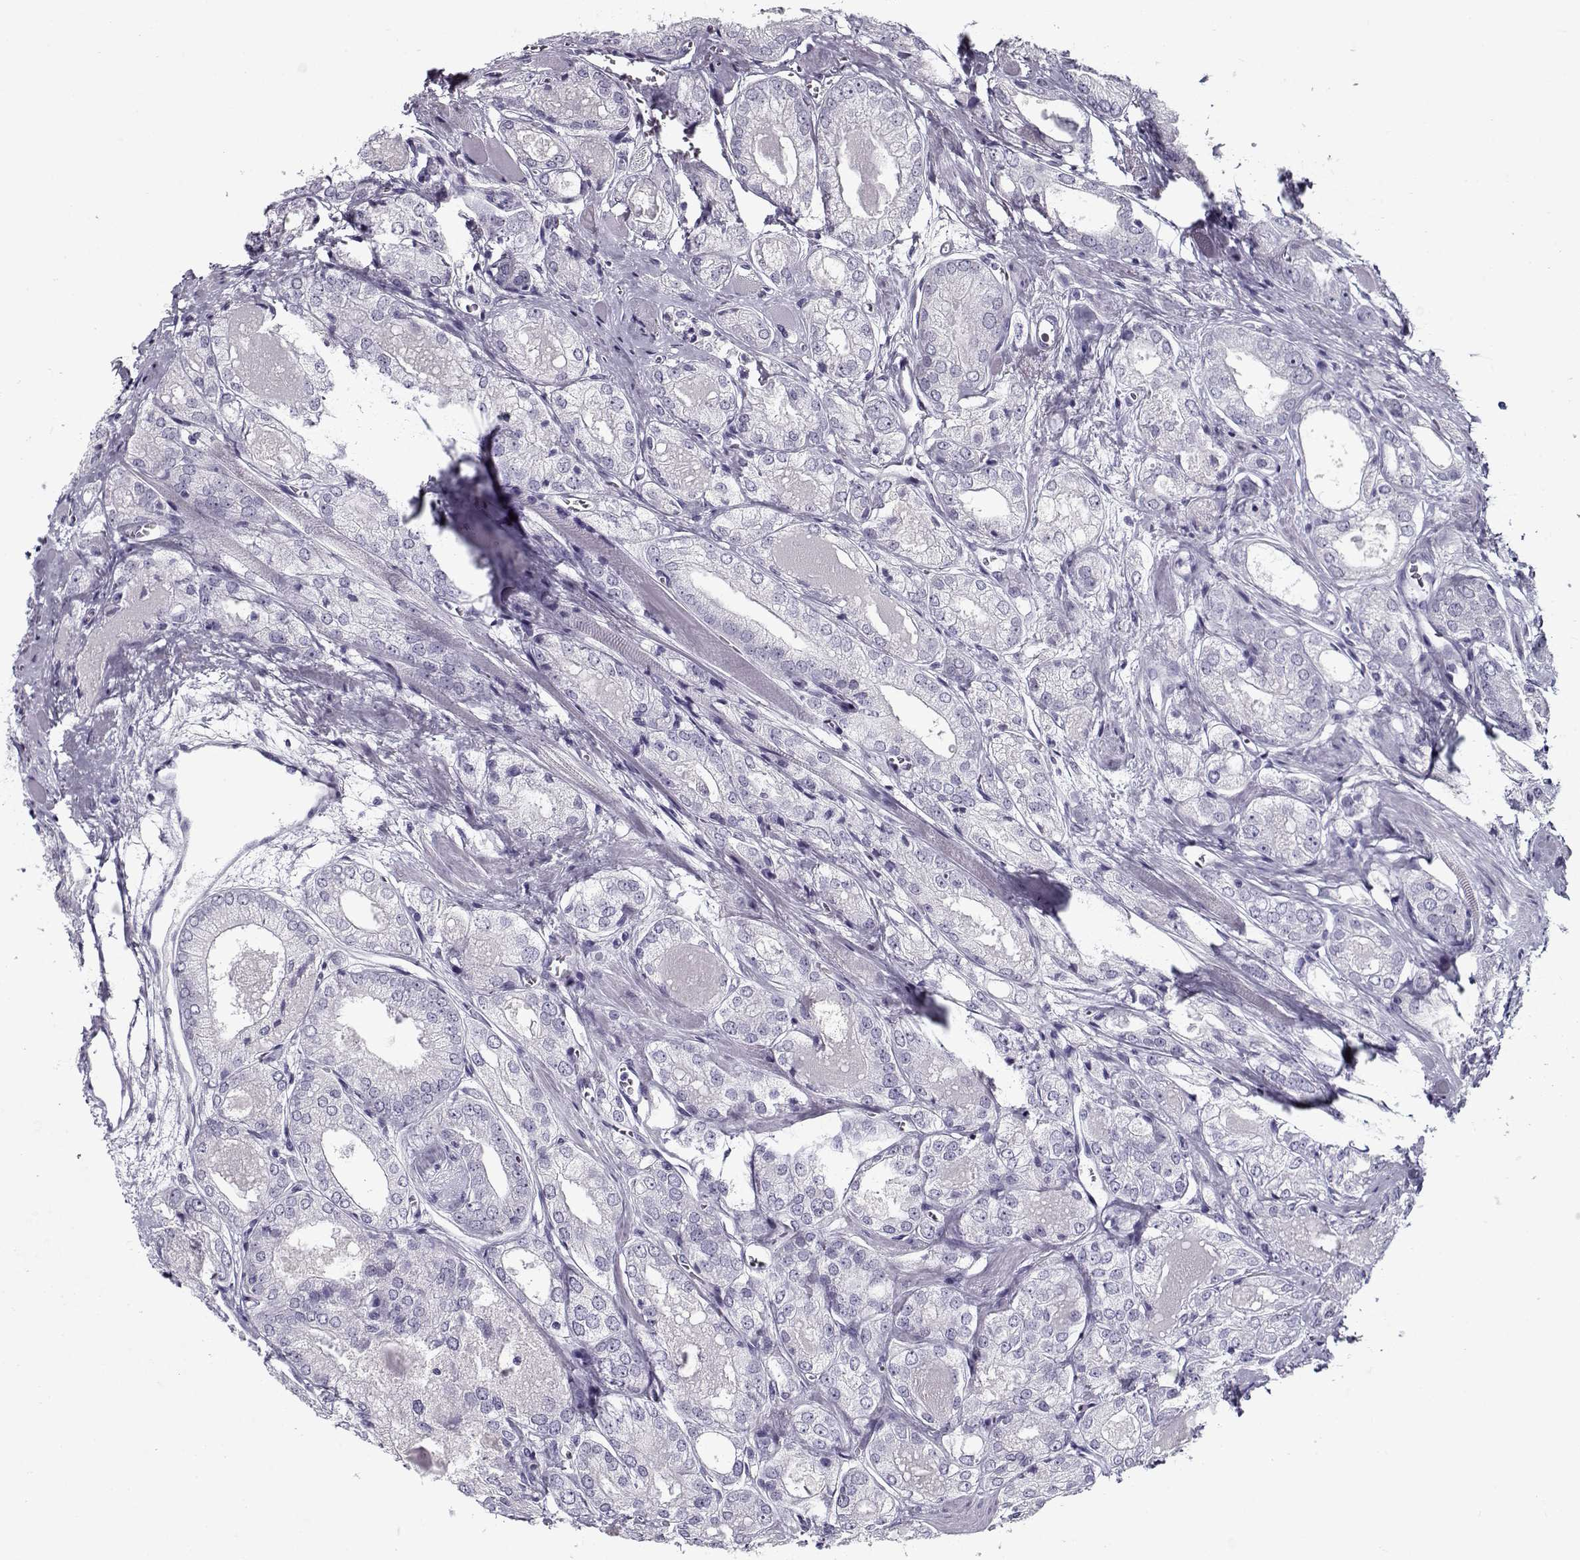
{"staining": {"intensity": "negative", "quantity": "none", "location": "none"}, "tissue": "prostate cancer", "cell_type": "Tumor cells", "image_type": "cancer", "snomed": [{"axis": "morphology", "description": "Adenocarcinoma, NOS"}, {"axis": "morphology", "description": "Adenocarcinoma, High grade"}, {"axis": "topography", "description": "Prostate"}], "caption": "Prostate cancer (adenocarcinoma (high-grade)) was stained to show a protein in brown. There is no significant staining in tumor cells.", "gene": "GAGE2A", "patient": {"sex": "male", "age": 70}}